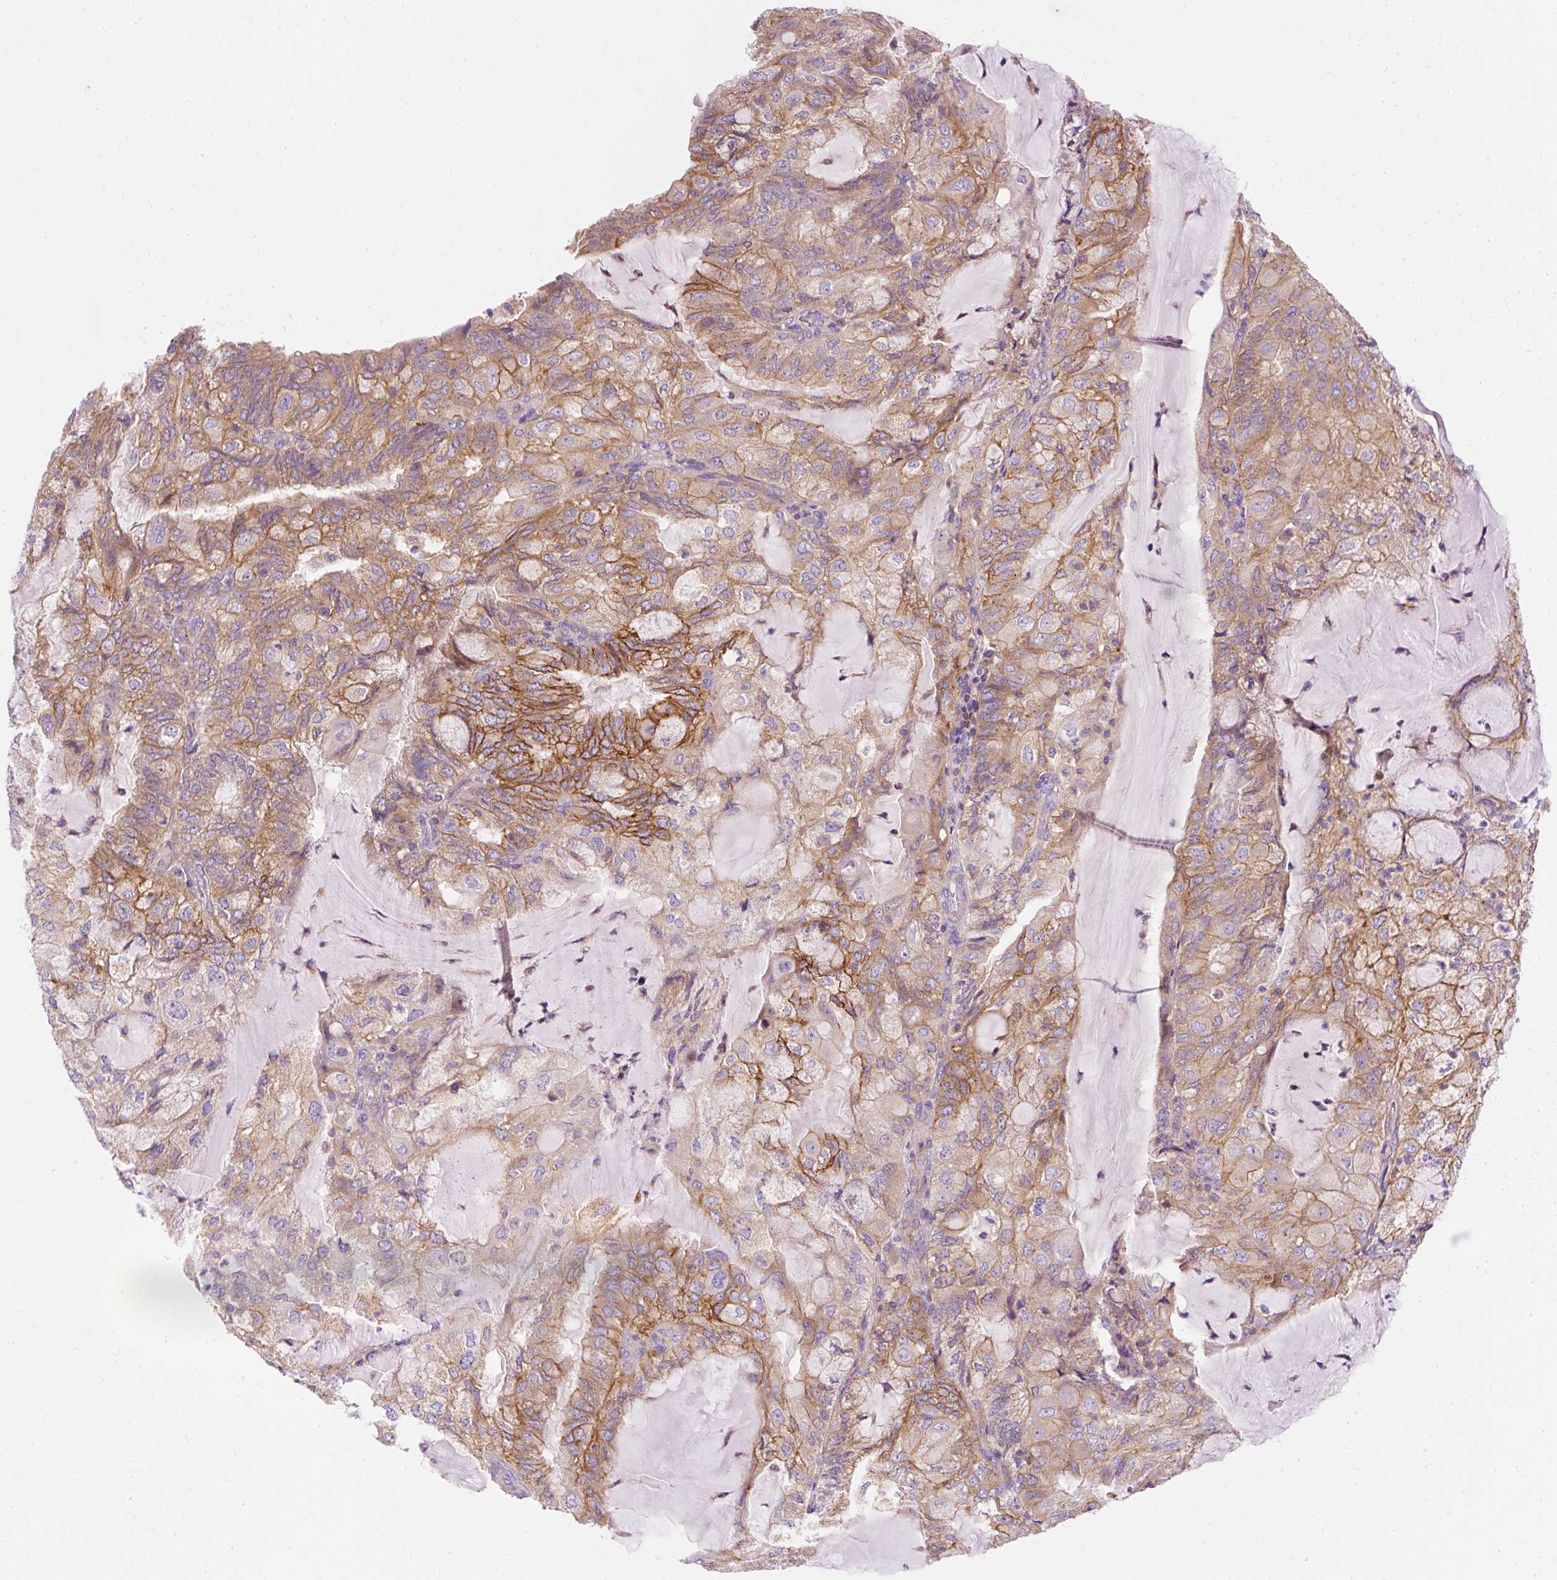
{"staining": {"intensity": "moderate", "quantity": ">75%", "location": "cytoplasmic/membranous"}, "tissue": "endometrial cancer", "cell_type": "Tumor cells", "image_type": "cancer", "snomed": [{"axis": "morphology", "description": "Adenocarcinoma, NOS"}, {"axis": "topography", "description": "Endometrium"}], "caption": "Protein expression analysis of human endometrial adenocarcinoma reveals moderate cytoplasmic/membranous expression in approximately >75% of tumor cells.", "gene": "OR4K15", "patient": {"sex": "female", "age": 81}}